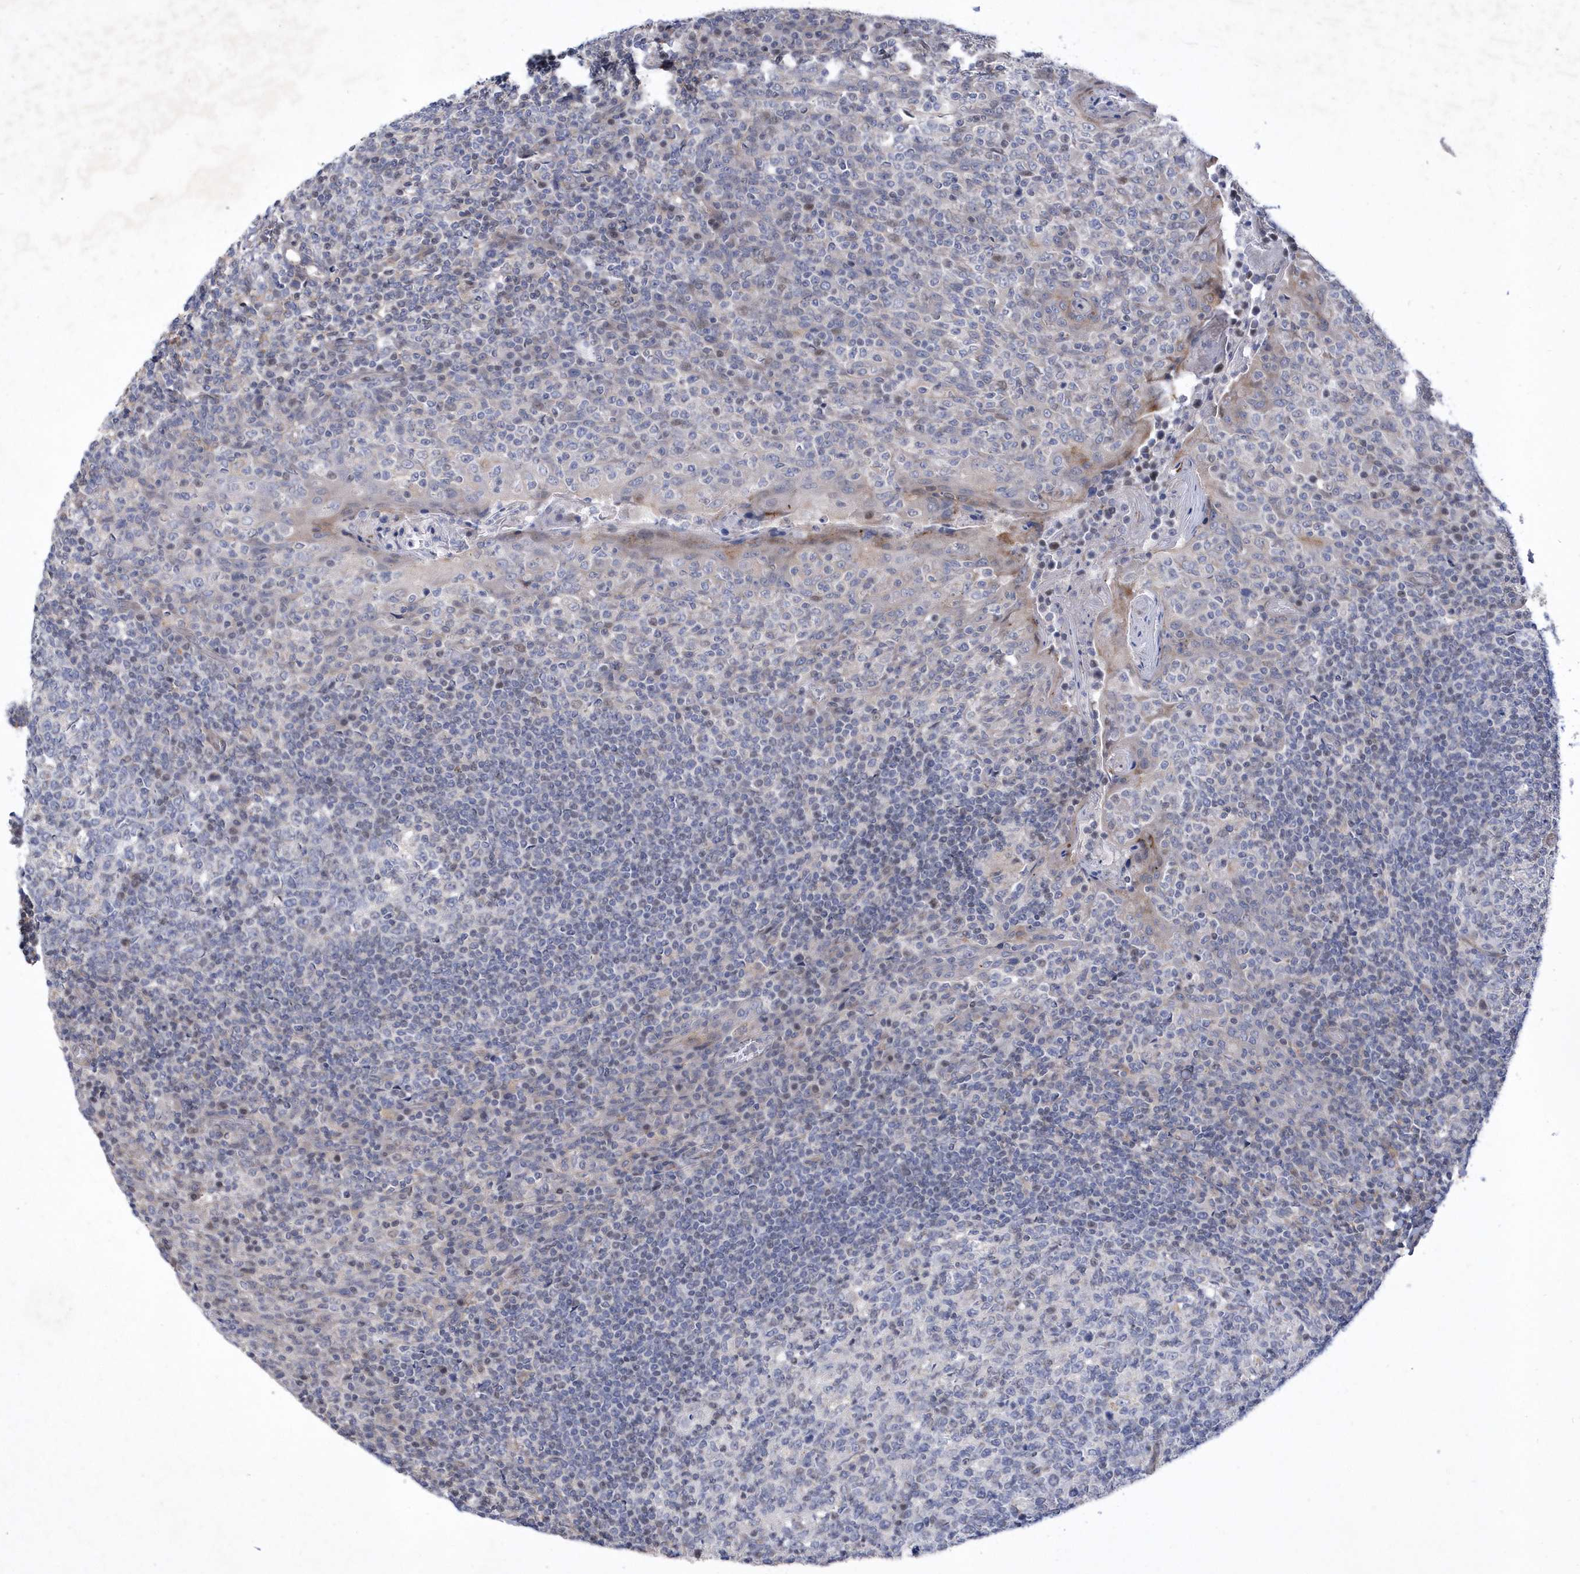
{"staining": {"intensity": "negative", "quantity": "none", "location": "none"}, "tissue": "tonsil", "cell_type": "Germinal center cells", "image_type": "normal", "snomed": [{"axis": "morphology", "description": "Normal tissue, NOS"}, {"axis": "topography", "description": "Tonsil"}], "caption": "Human tonsil stained for a protein using immunohistochemistry demonstrates no staining in germinal center cells.", "gene": "LONRF2", "patient": {"sex": "female", "age": 19}}